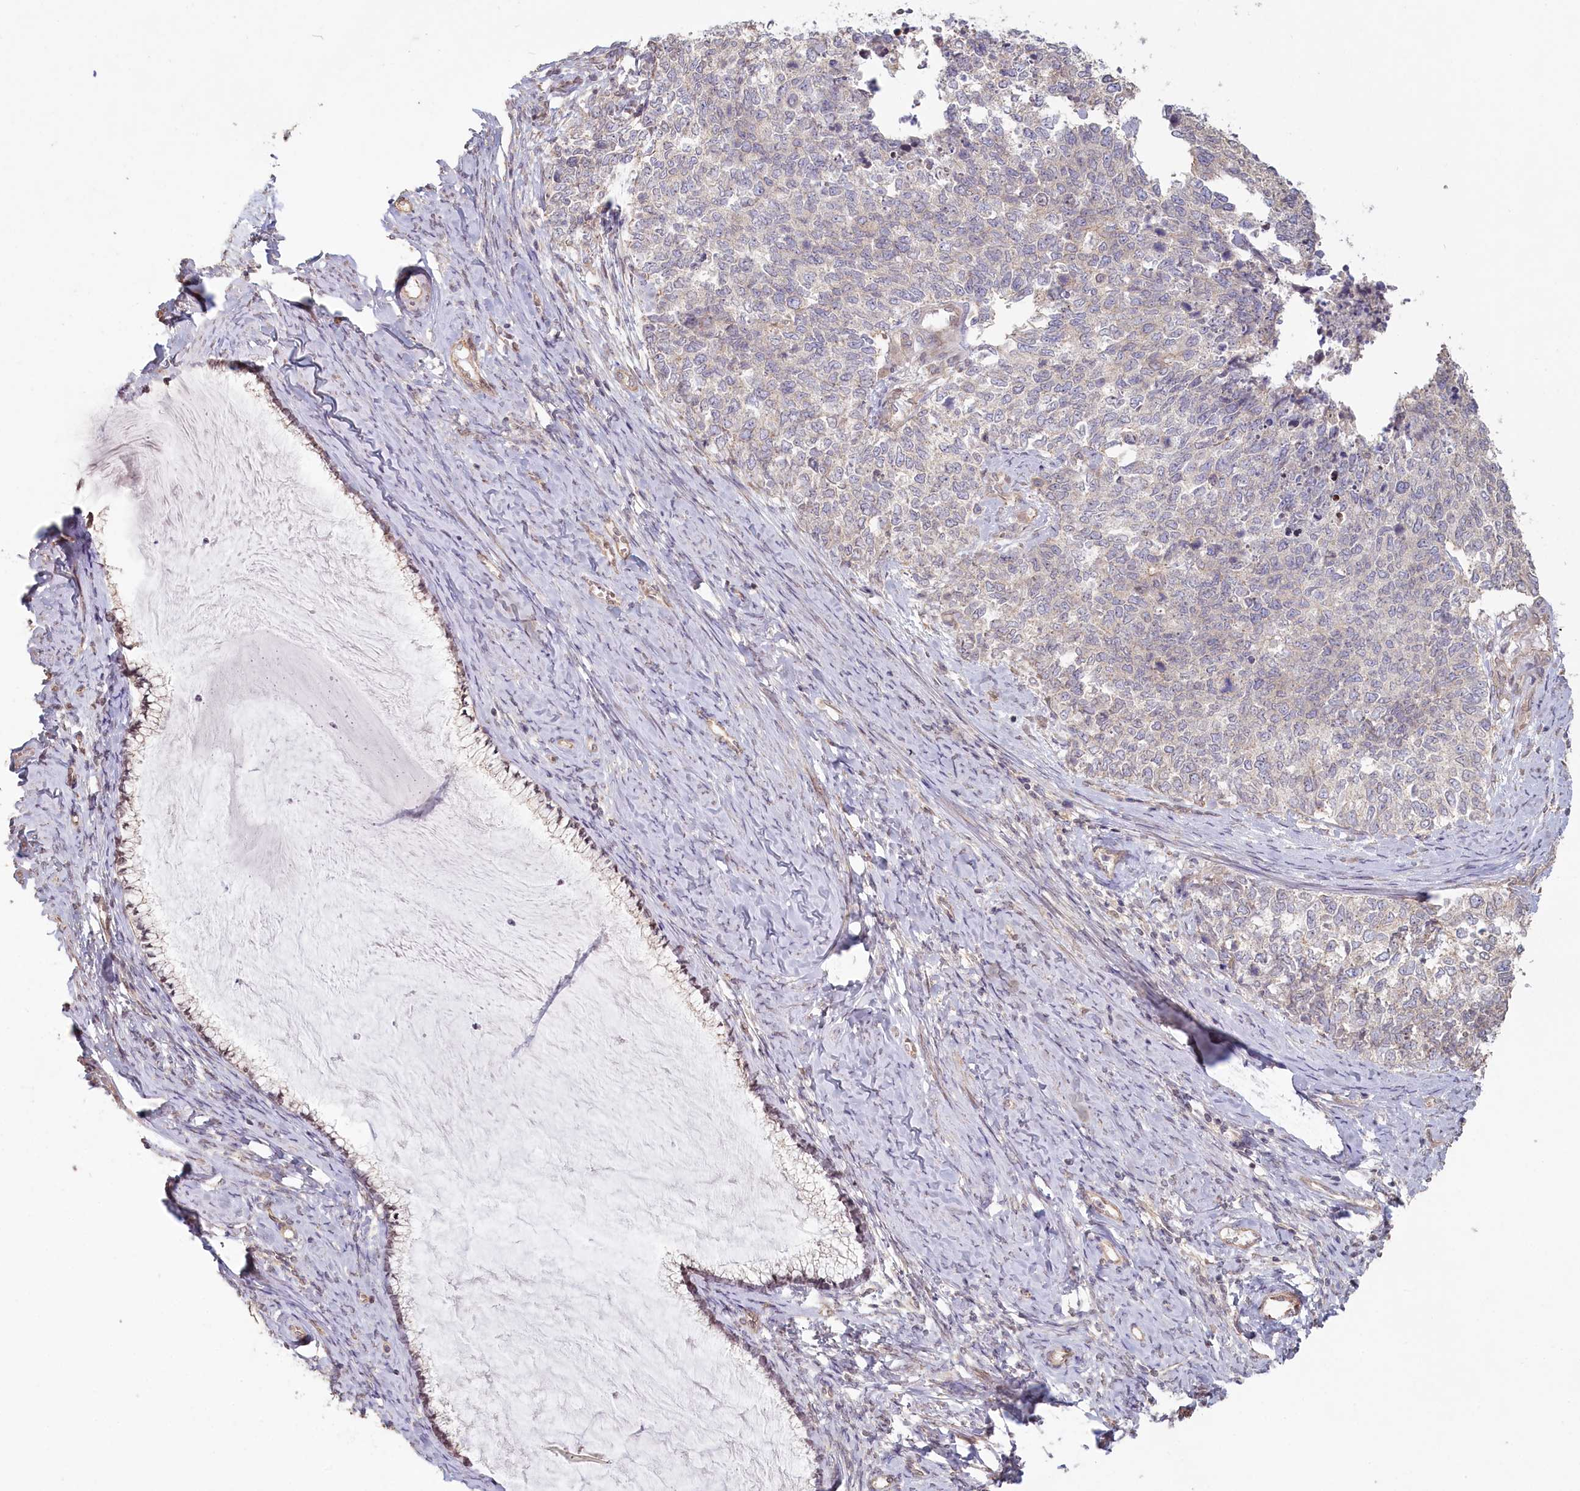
{"staining": {"intensity": "negative", "quantity": "none", "location": "none"}, "tissue": "cervical cancer", "cell_type": "Tumor cells", "image_type": "cancer", "snomed": [{"axis": "morphology", "description": "Squamous cell carcinoma, NOS"}, {"axis": "topography", "description": "Cervix"}], "caption": "Tumor cells show no significant expression in cervical cancer (squamous cell carcinoma).", "gene": "TCHP", "patient": {"sex": "female", "age": 63}}